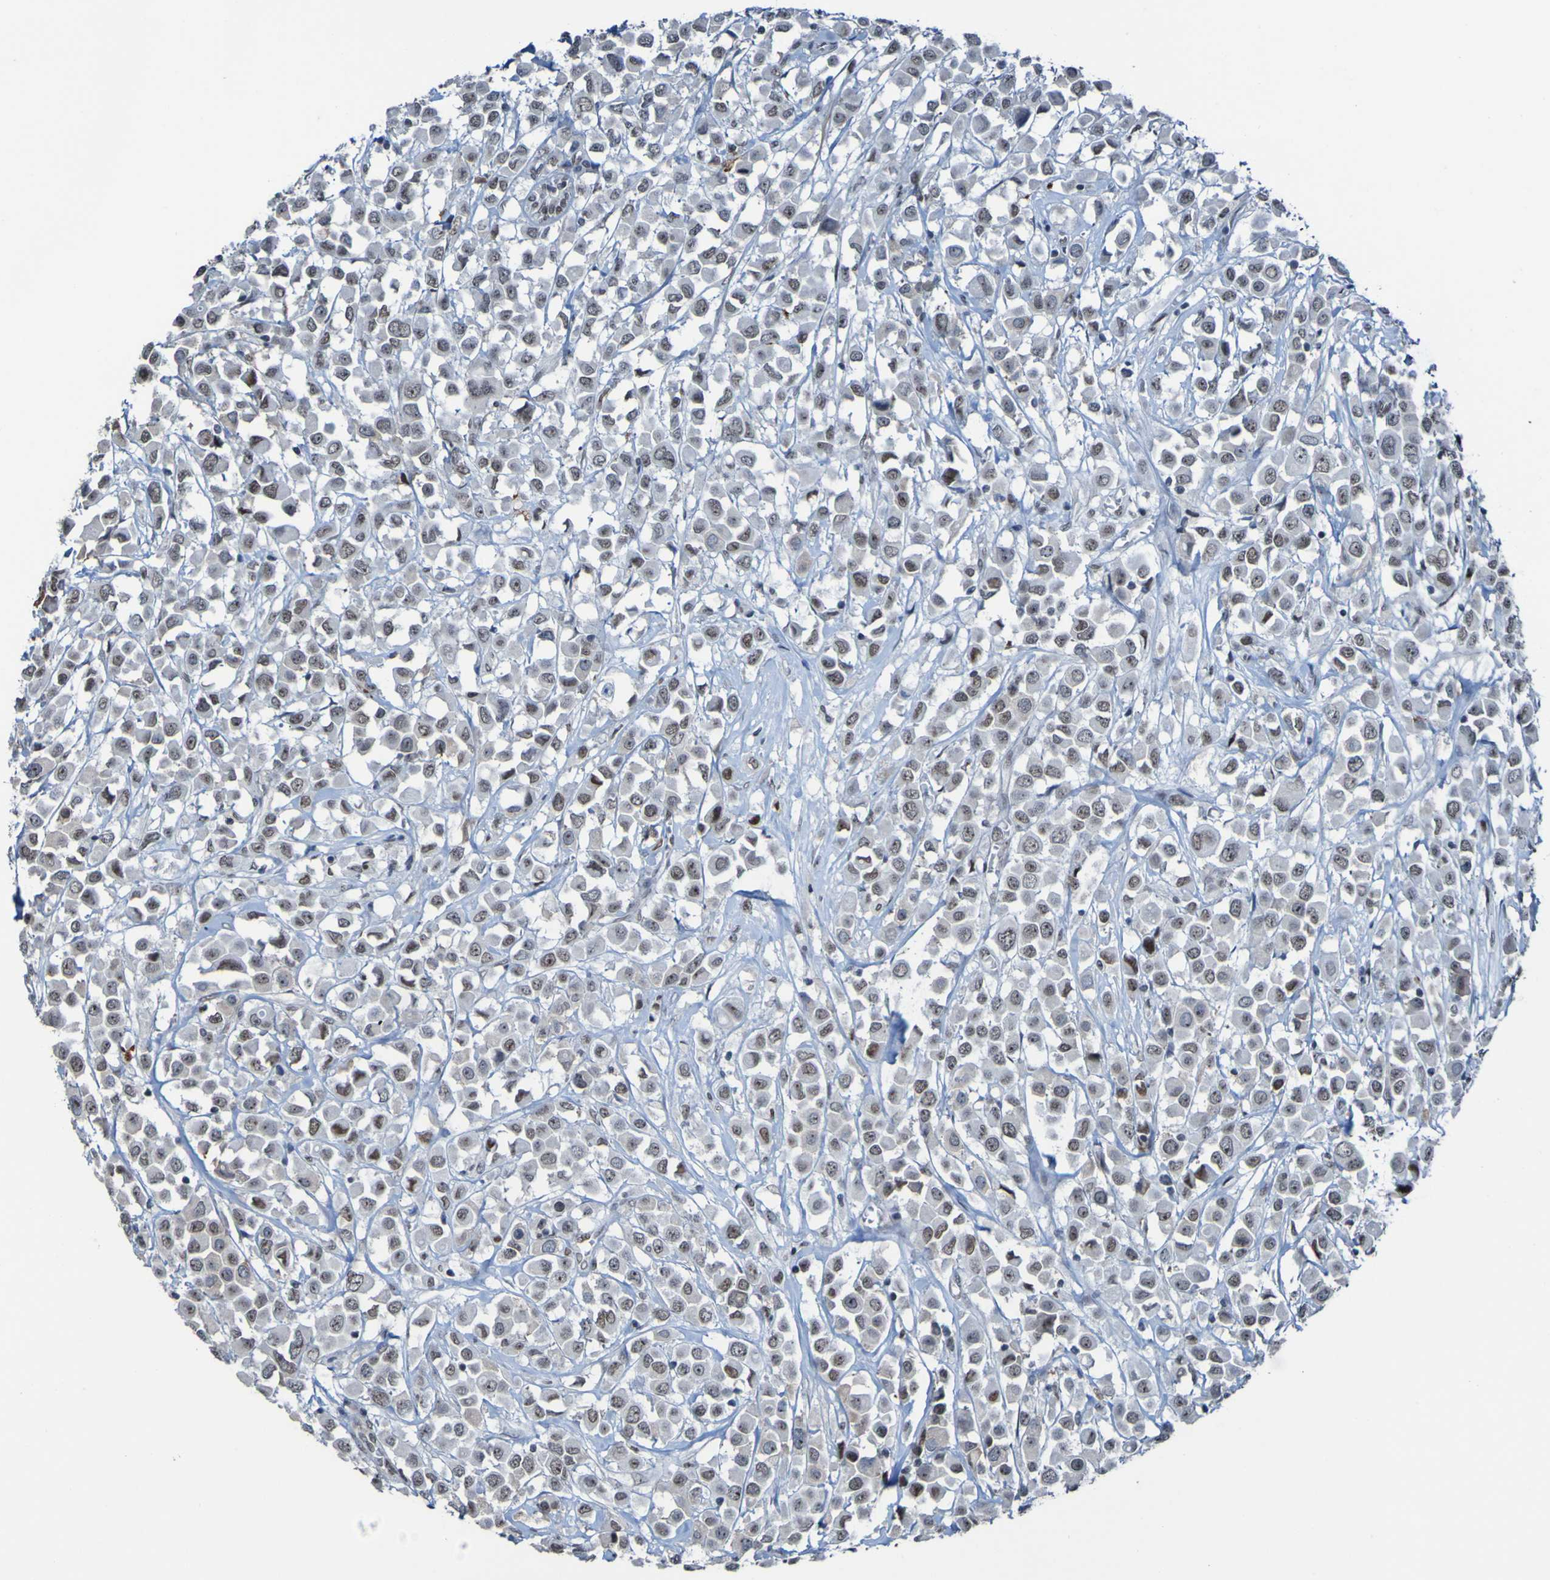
{"staining": {"intensity": "moderate", "quantity": ">75%", "location": "nuclear"}, "tissue": "breast cancer", "cell_type": "Tumor cells", "image_type": "cancer", "snomed": [{"axis": "morphology", "description": "Duct carcinoma"}, {"axis": "topography", "description": "Breast"}], "caption": "Moderate nuclear positivity is appreciated in about >75% of tumor cells in breast cancer. The staining was performed using DAB (3,3'-diaminobenzidine), with brown indicating positive protein expression. Nuclei are stained blue with hematoxylin.", "gene": "PHF2", "patient": {"sex": "female", "age": 61}}